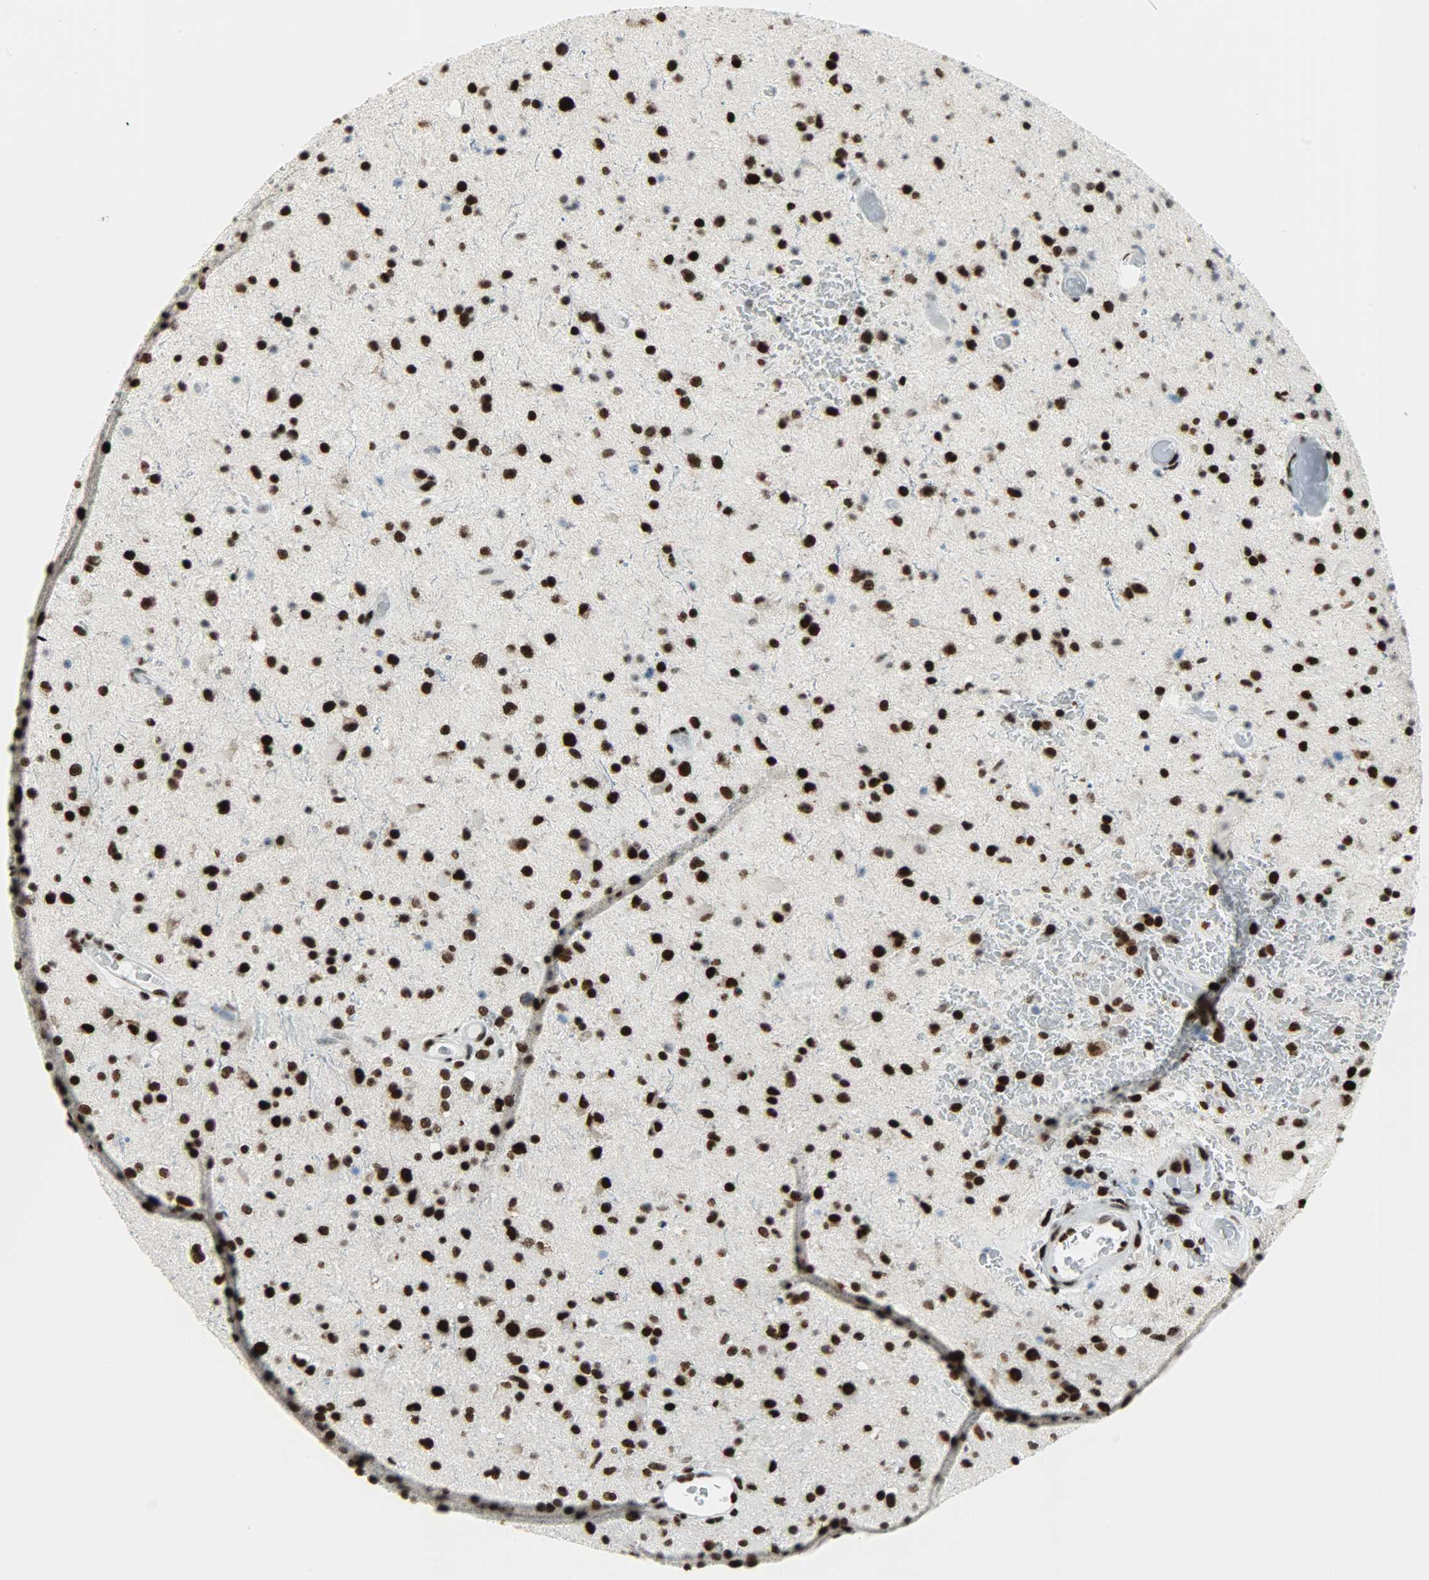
{"staining": {"intensity": "strong", "quantity": ">75%", "location": "nuclear"}, "tissue": "glioma", "cell_type": "Tumor cells", "image_type": "cancer", "snomed": [{"axis": "morphology", "description": "Glioma, malignant, High grade"}, {"axis": "topography", "description": "Brain"}], "caption": "Protein expression analysis of human glioma reveals strong nuclear staining in about >75% of tumor cells.", "gene": "SNRPA", "patient": {"sex": "male", "age": 33}}